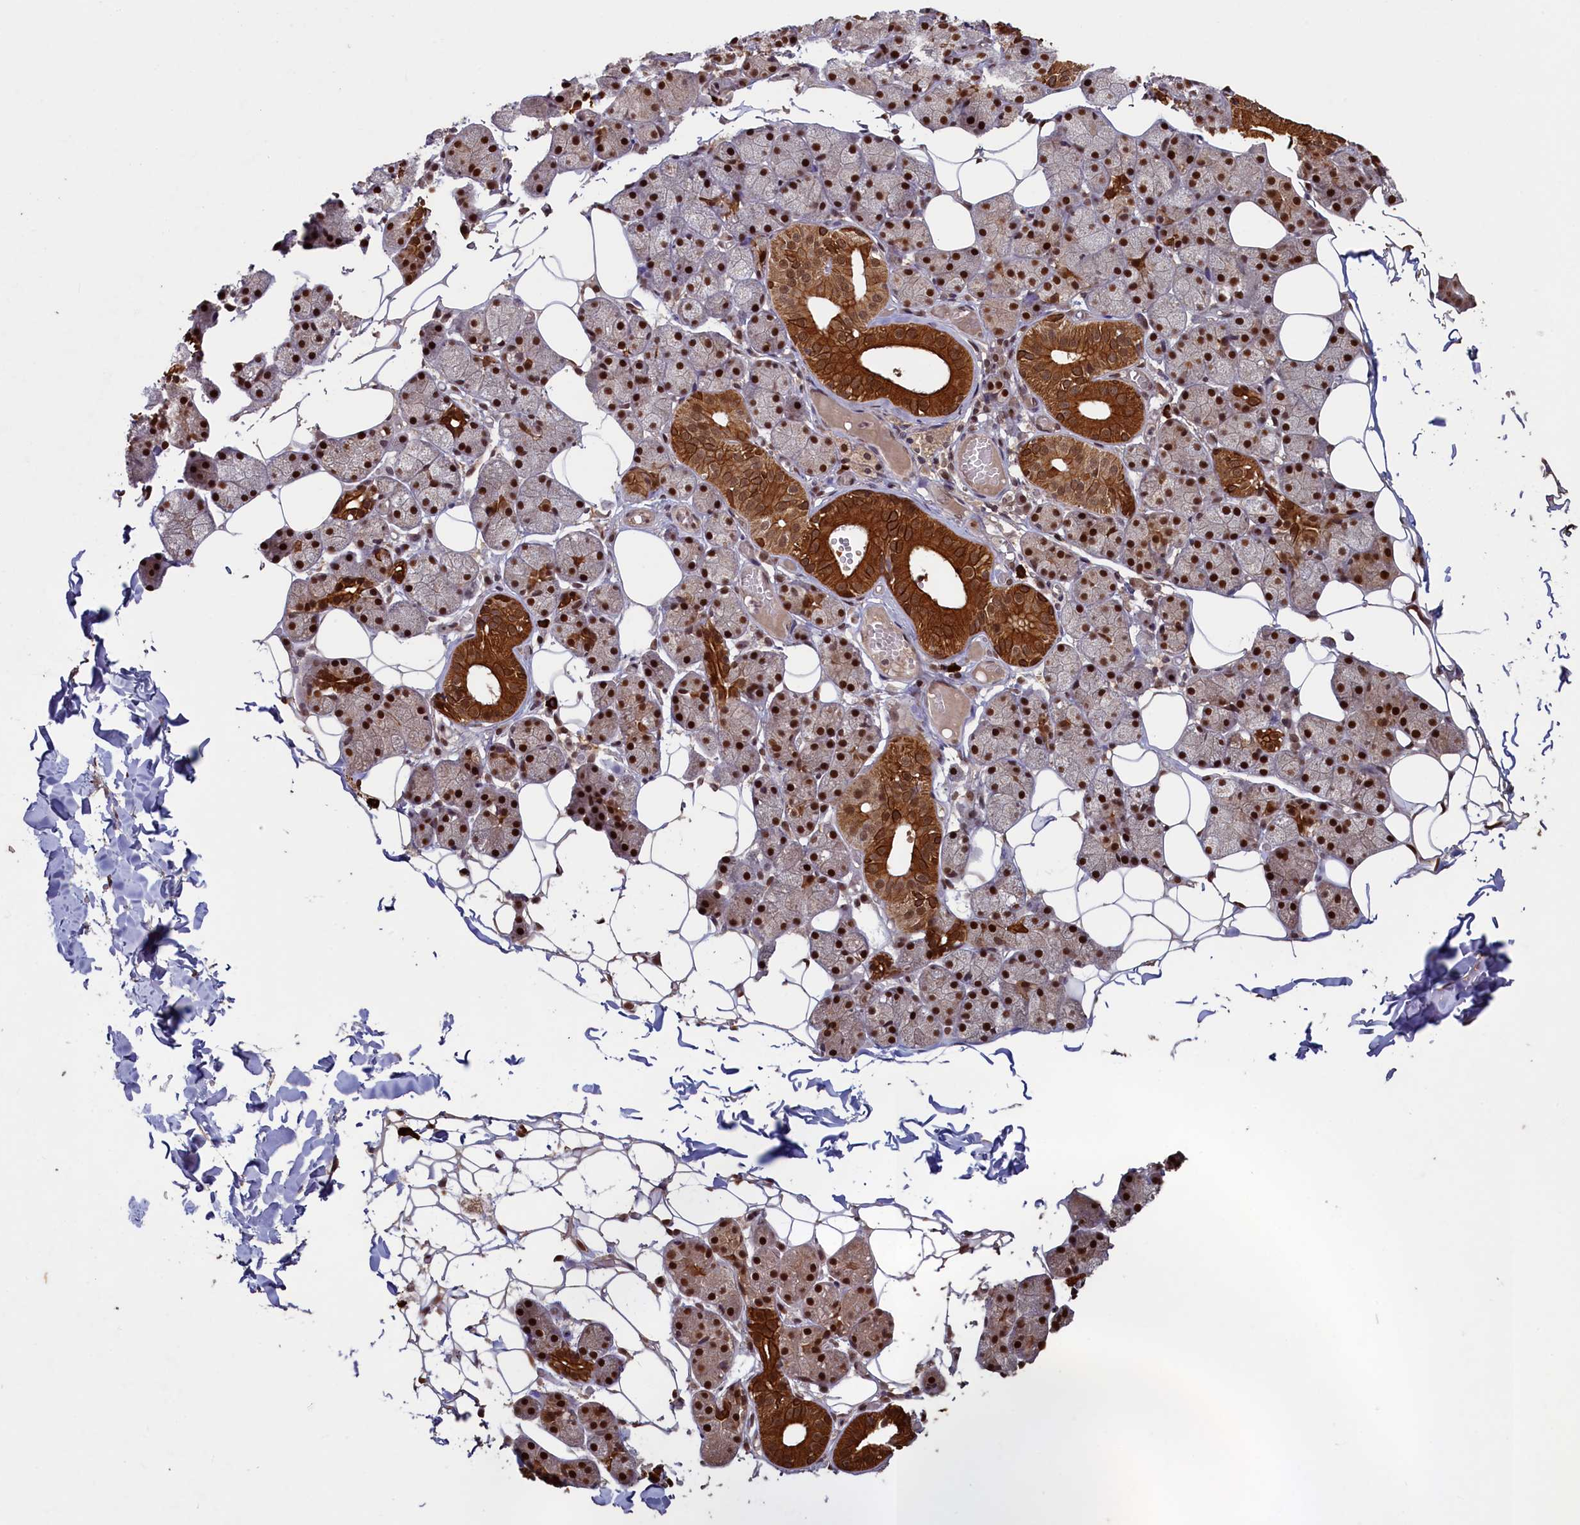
{"staining": {"intensity": "strong", "quantity": ">75%", "location": "cytoplasmic/membranous,nuclear"}, "tissue": "salivary gland", "cell_type": "Glandular cells", "image_type": "normal", "snomed": [{"axis": "morphology", "description": "Normal tissue, NOS"}, {"axis": "topography", "description": "Salivary gland"}], "caption": "Protein expression analysis of benign human salivary gland reveals strong cytoplasmic/membranous,nuclear staining in about >75% of glandular cells. Immunohistochemistry stains the protein of interest in brown and the nuclei are stained blue.", "gene": "NAE1", "patient": {"sex": "female", "age": 33}}